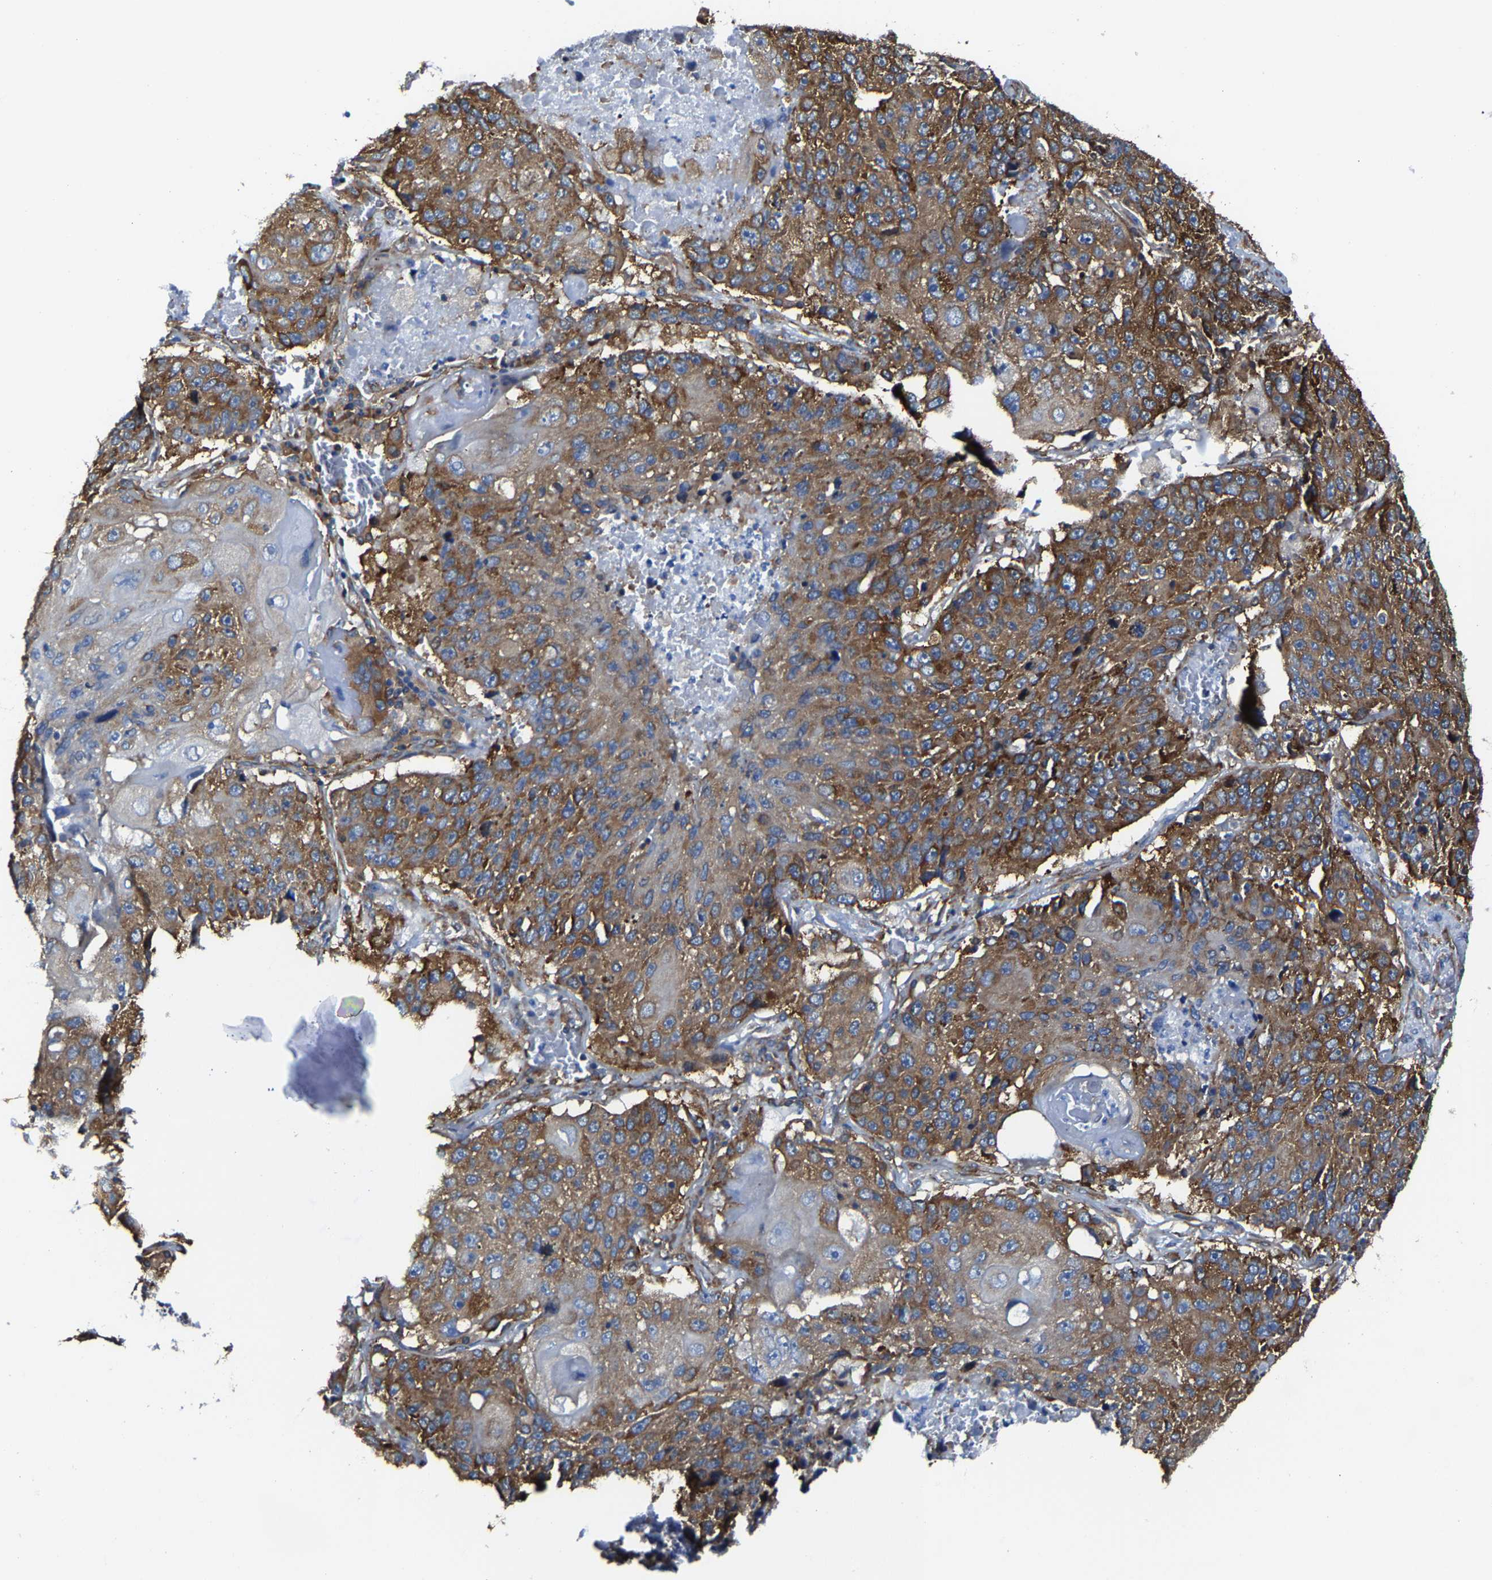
{"staining": {"intensity": "strong", "quantity": ">75%", "location": "cytoplasmic/membranous"}, "tissue": "lung cancer", "cell_type": "Tumor cells", "image_type": "cancer", "snomed": [{"axis": "morphology", "description": "Squamous cell carcinoma, NOS"}, {"axis": "topography", "description": "Lung"}], "caption": "Immunohistochemistry image of human lung cancer stained for a protein (brown), which demonstrates high levels of strong cytoplasmic/membranous positivity in about >75% of tumor cells.", "gene": "G3BP2", "patient": {"sex": "male", "age": 61}}